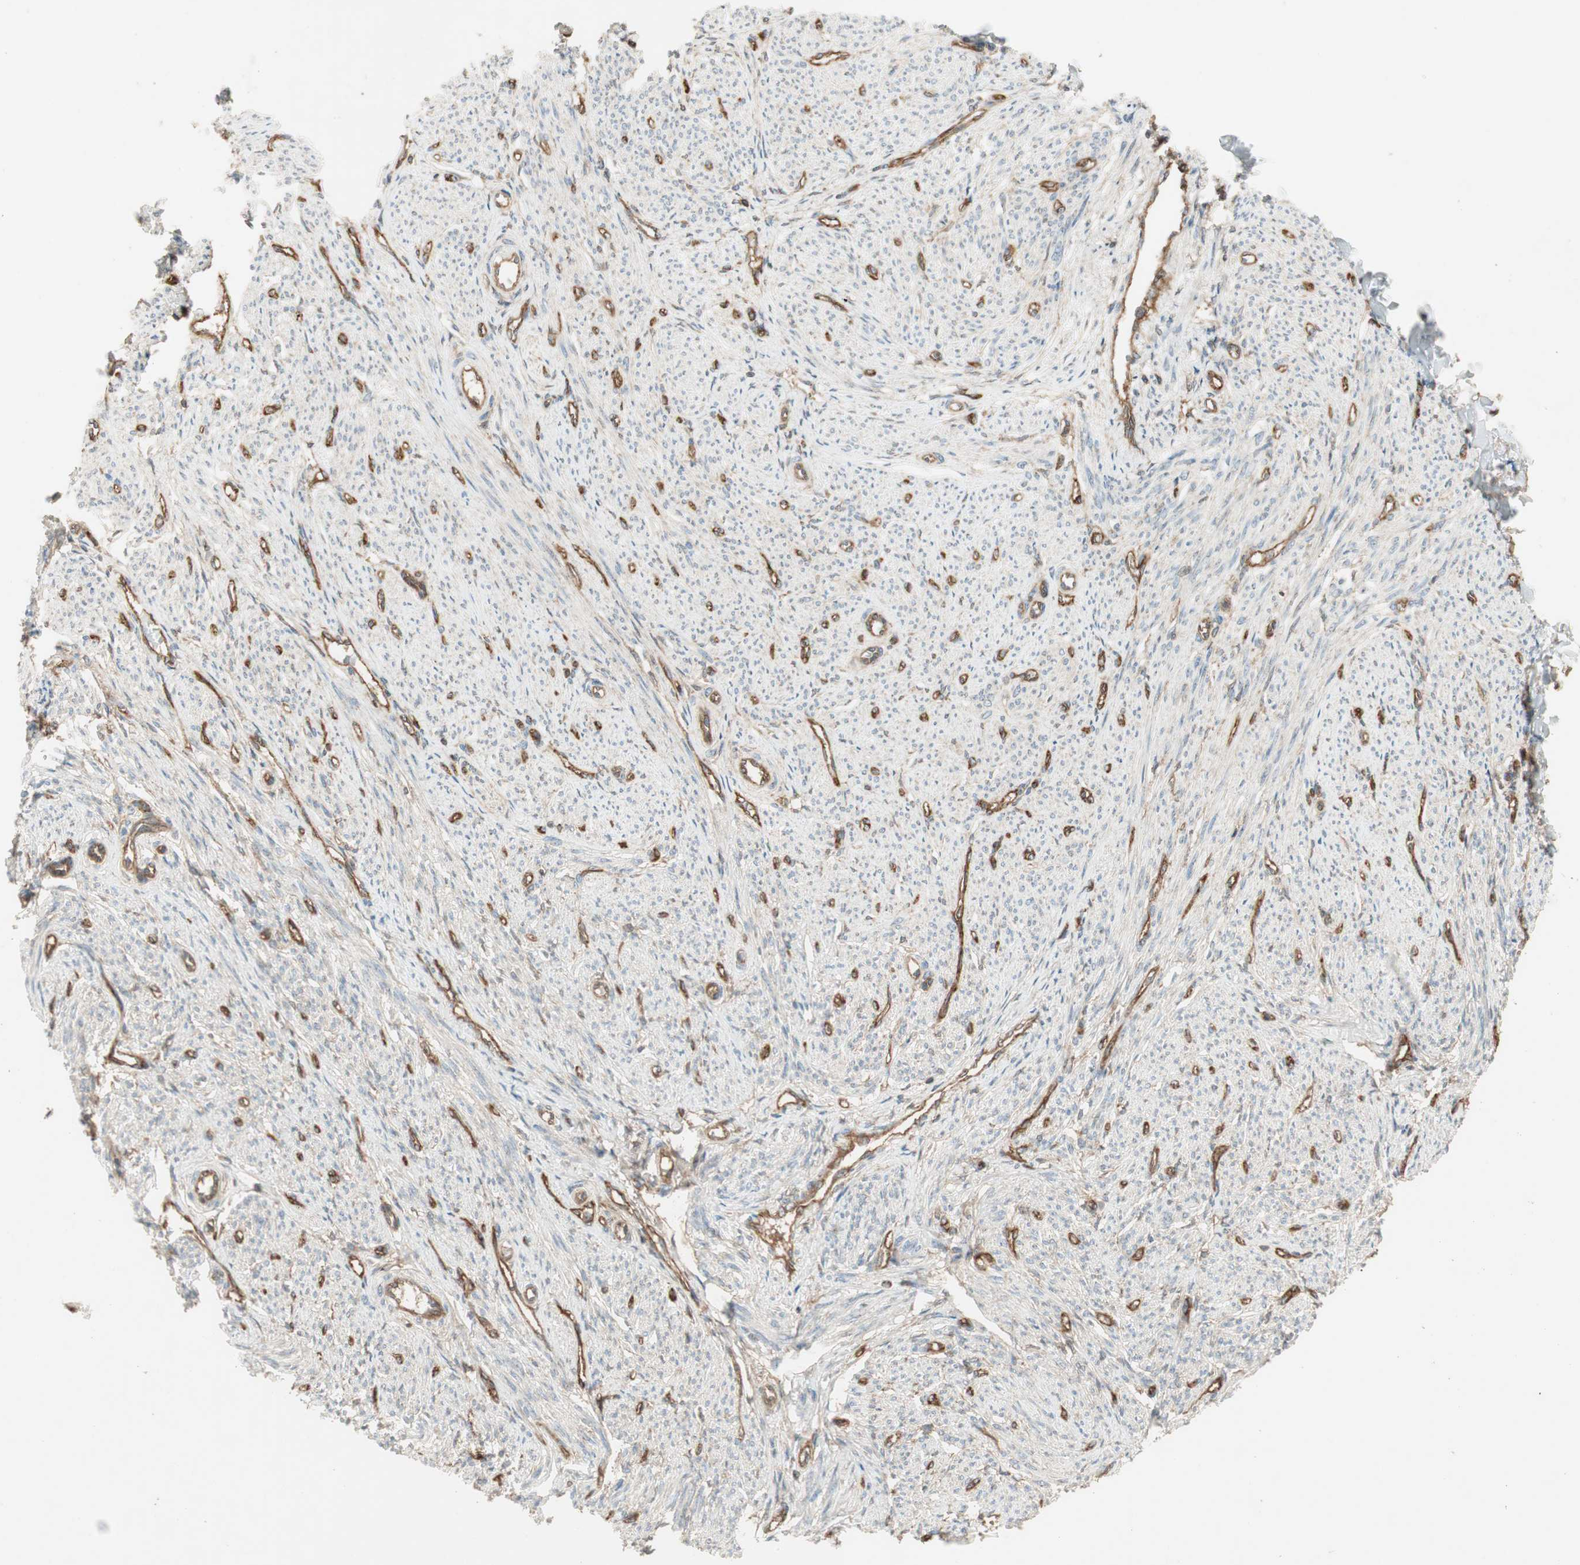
{"staining": {"intensity": "weak", "quantity": "25%-75%", "location": "cytoplasmic/membranous,nuclear"}, "tissue": "smooth muscle", "cell_type": "Smooth muscle cells", "image_type": "normal", "snomed": [{"axis": "morphology", "description": "Normal tissue, NOS"}, {"axis": "topography", "description": "Smooth muscle"}], "caption": "Weak cytoplasmic/membranous,nuclear expression is appreciated in about 25%-75% of smooth muscle cells in benign smooth muscle.", "gene": "BTN3A3", "patient": {"sex": "female", "age": 65}}